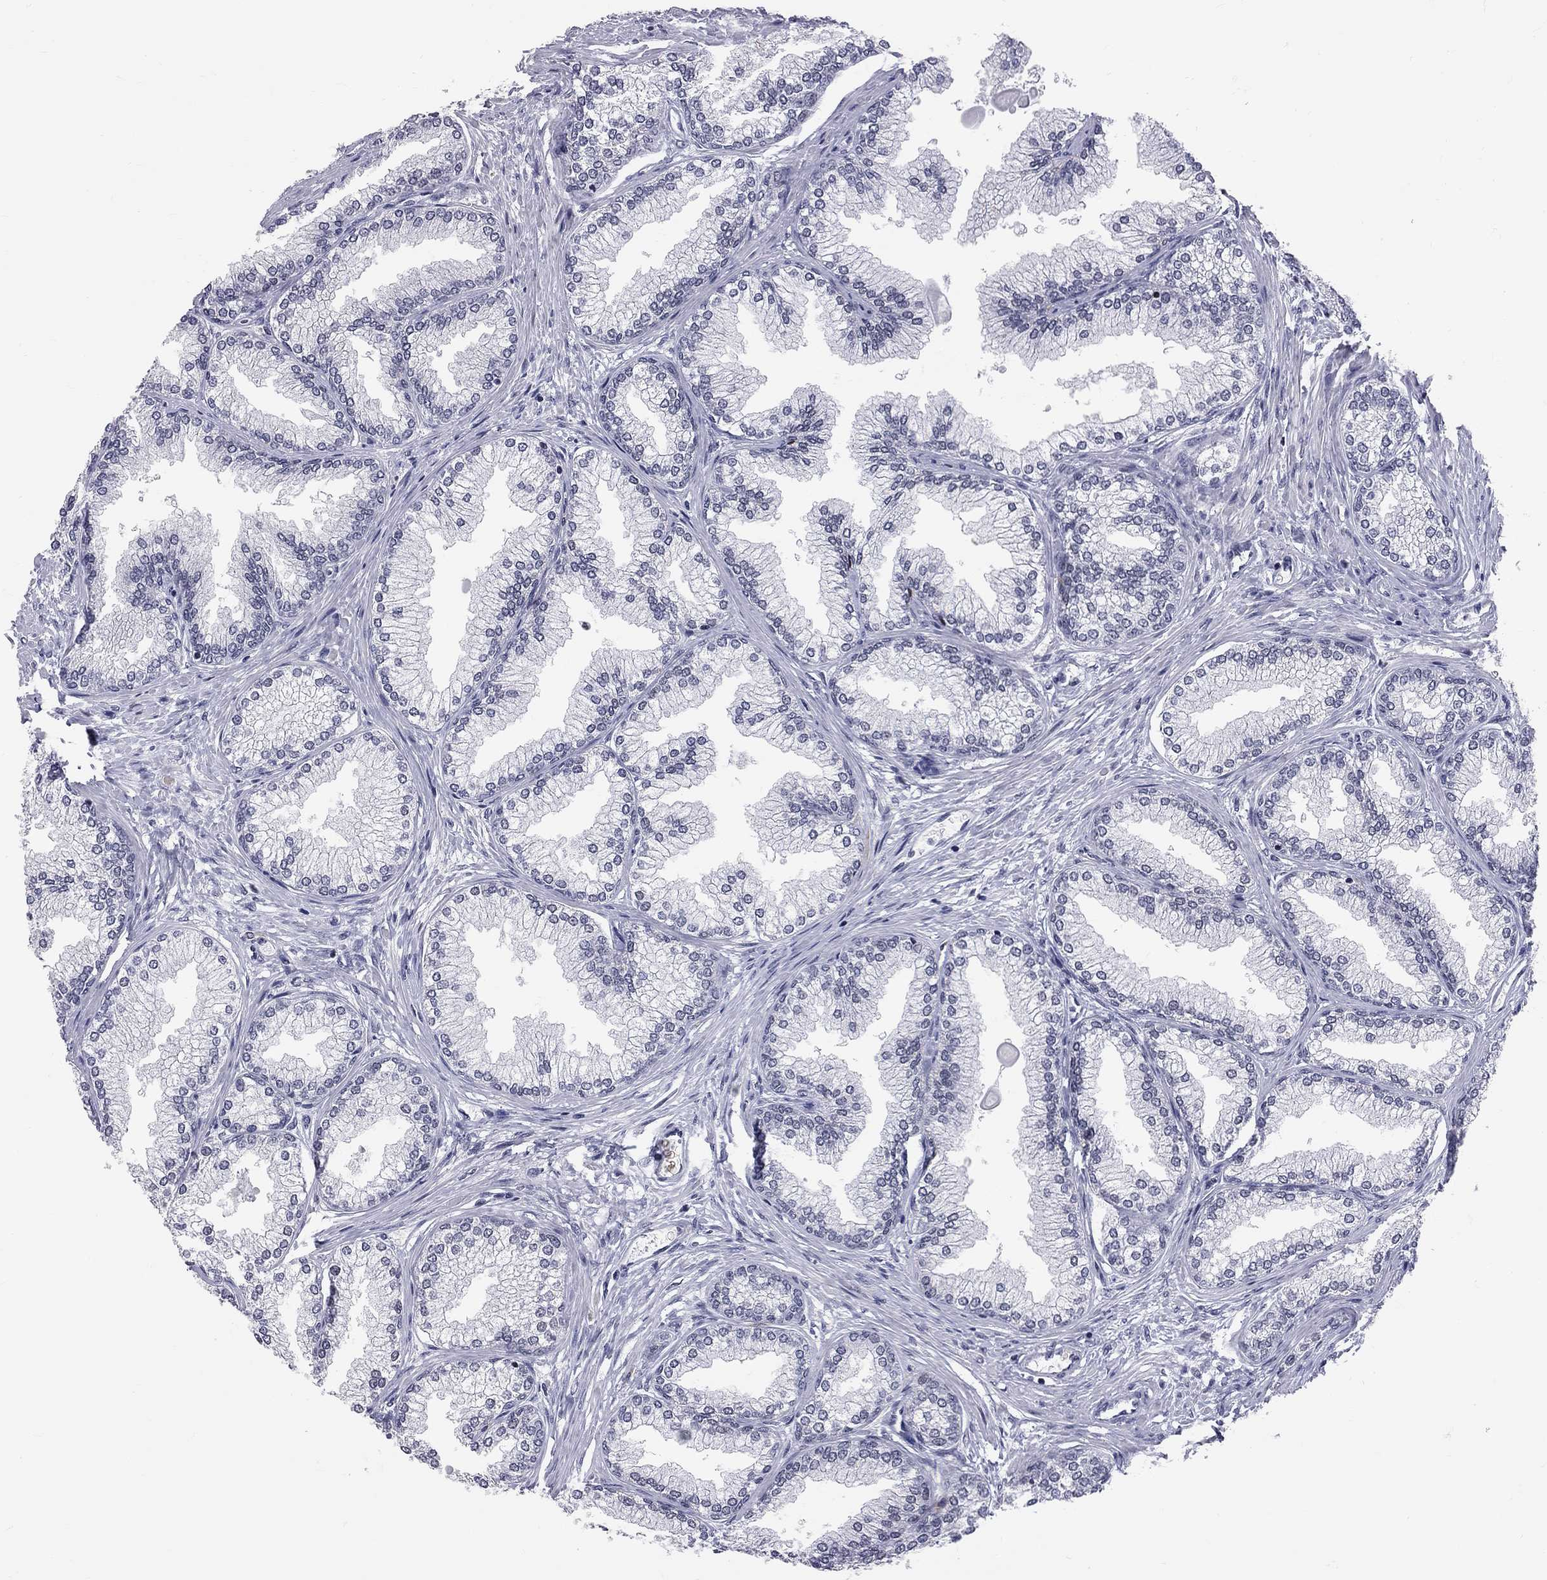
{"staining": {"intensity": "negative", "quantity": "none", "location": "none"}, "tissue": "prostate", "cell_type": "Glandular cells", "image_type": "normal", "snomed": [{"axis": "morphology", "description": "Normal tissue, NOS"}, {"axis": "topography", "description": "Prostate"}], "caption": "Immunohistochemistry (IHC) histopathology image of benign prostate: prostate stained with DAB shows no significant protein positivity in glandular cells. Nuclei are stained in blue.", "gene": "MTNR1B", "patient": {"sex": "male", "age": 72}}